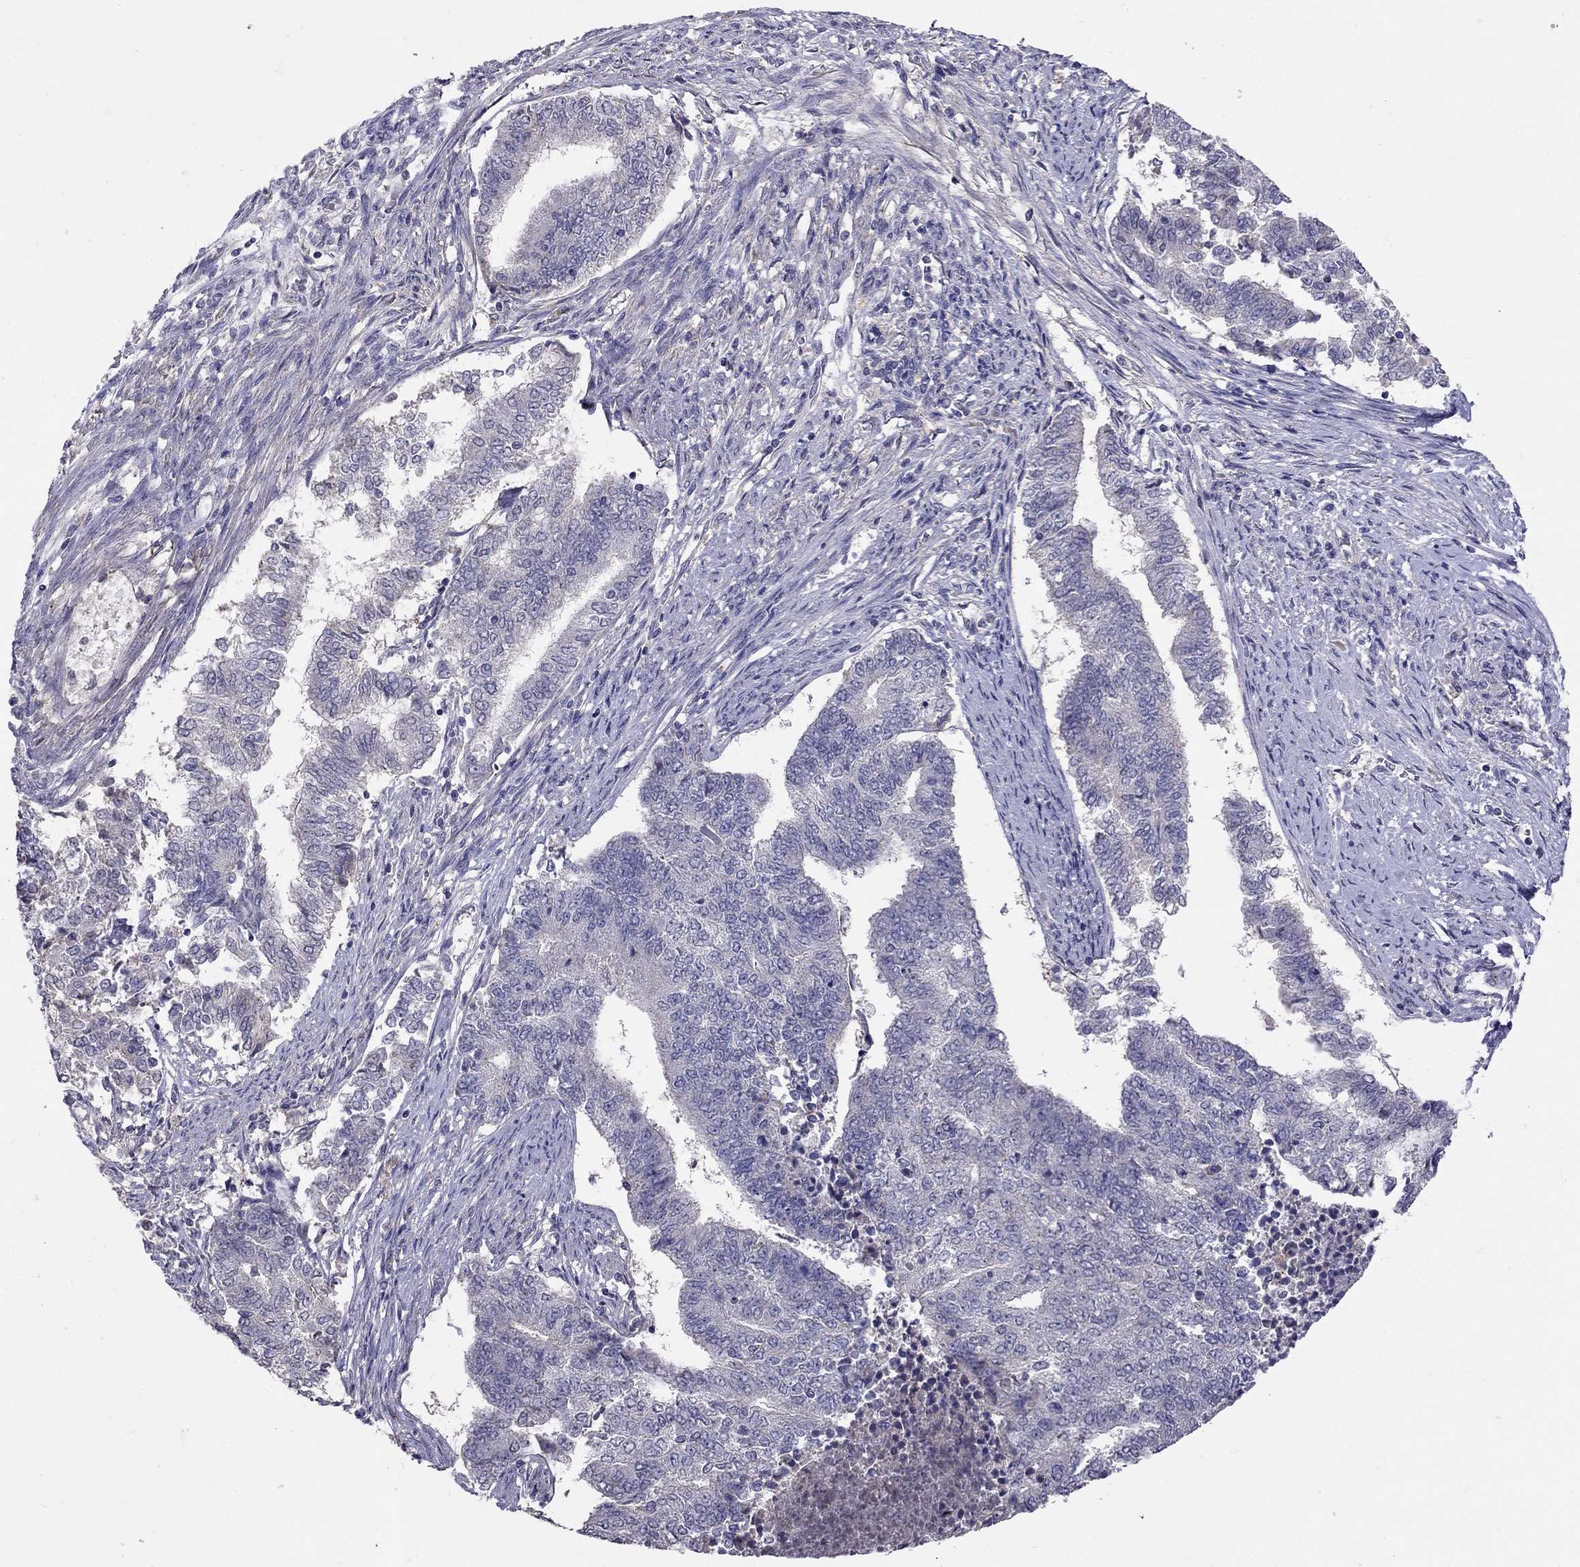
{"staining": {"intensity": "negative", "quantity": "none", "location": "none"}, "tissue": "endometrial cancer", "cell_type": "Tumor cells", "image_type": "cancer", "snomed": [{"axis": "morphology", "description": "Adenocarcinoma, NOS"}, {"axis": "topography", "description": "Endometrium"}], "caption": "Immunohistochemical staining of human endometrial cancer reveals no significant positivity in tumor cells. Brightfield microscopy of immunohistochemistry stained with DAB (brown) and hematoxylin (blue), captured at high magnification.", "gene": "RTP5", "patient": {"sex": "female", "age": 65}}